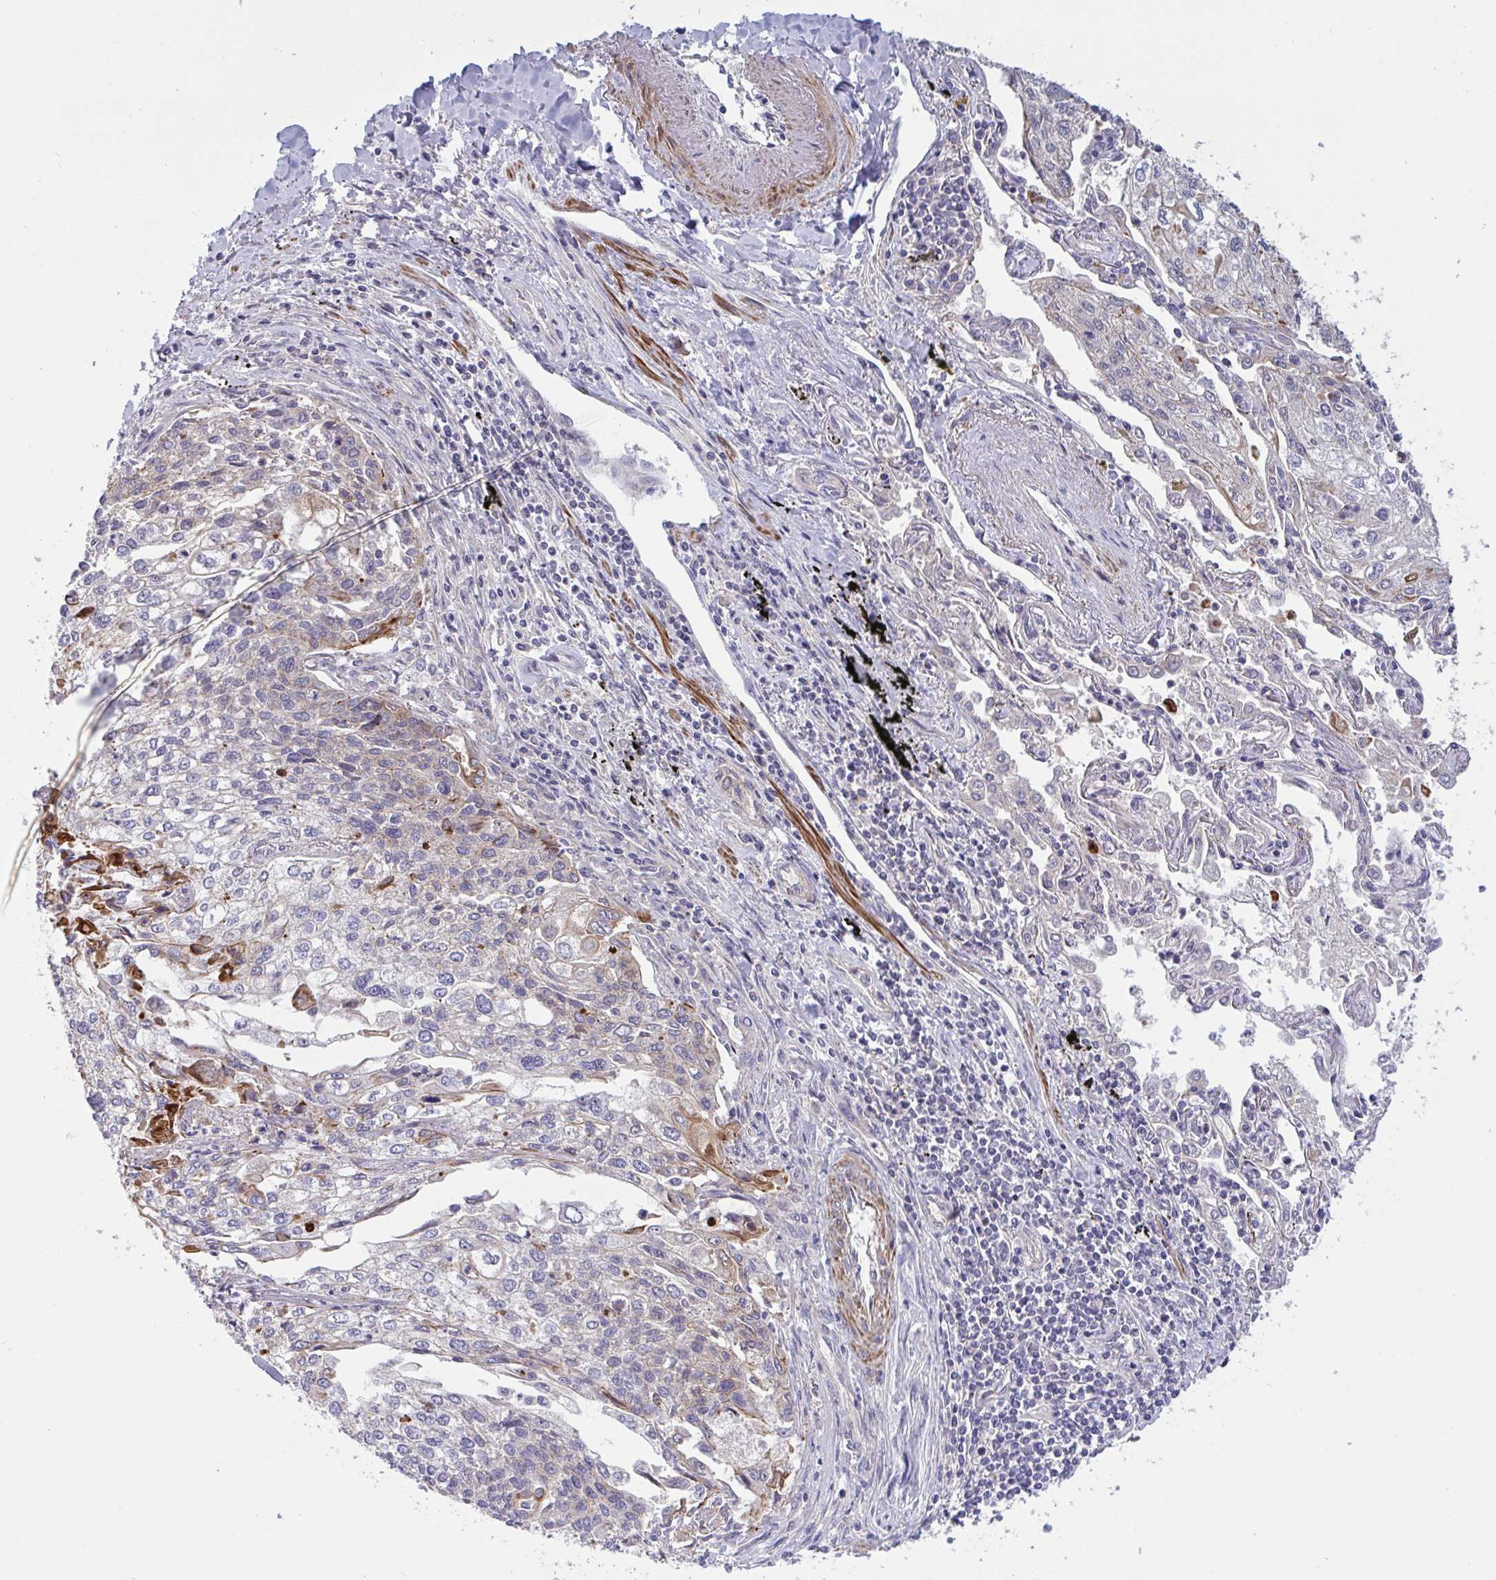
{"staining": {"intensity": "negative", "quantity": "none", "location": "none"}, "tissue": "lung cancer", "cell_type": "Tumor cells", "image_type": "cancer", "snomed": [{"axis": "morphology", "description": "Squamous cell carcinoma, NOS"}, {"axis": "topography", "description": "Lung"}], "caption": "Lung squamous cell carcinoma was stained to show a protein in brown. There is no significant expression in tumor cells.", "gene": "TANK", "patient": {"sex": "male", "age": 74}}